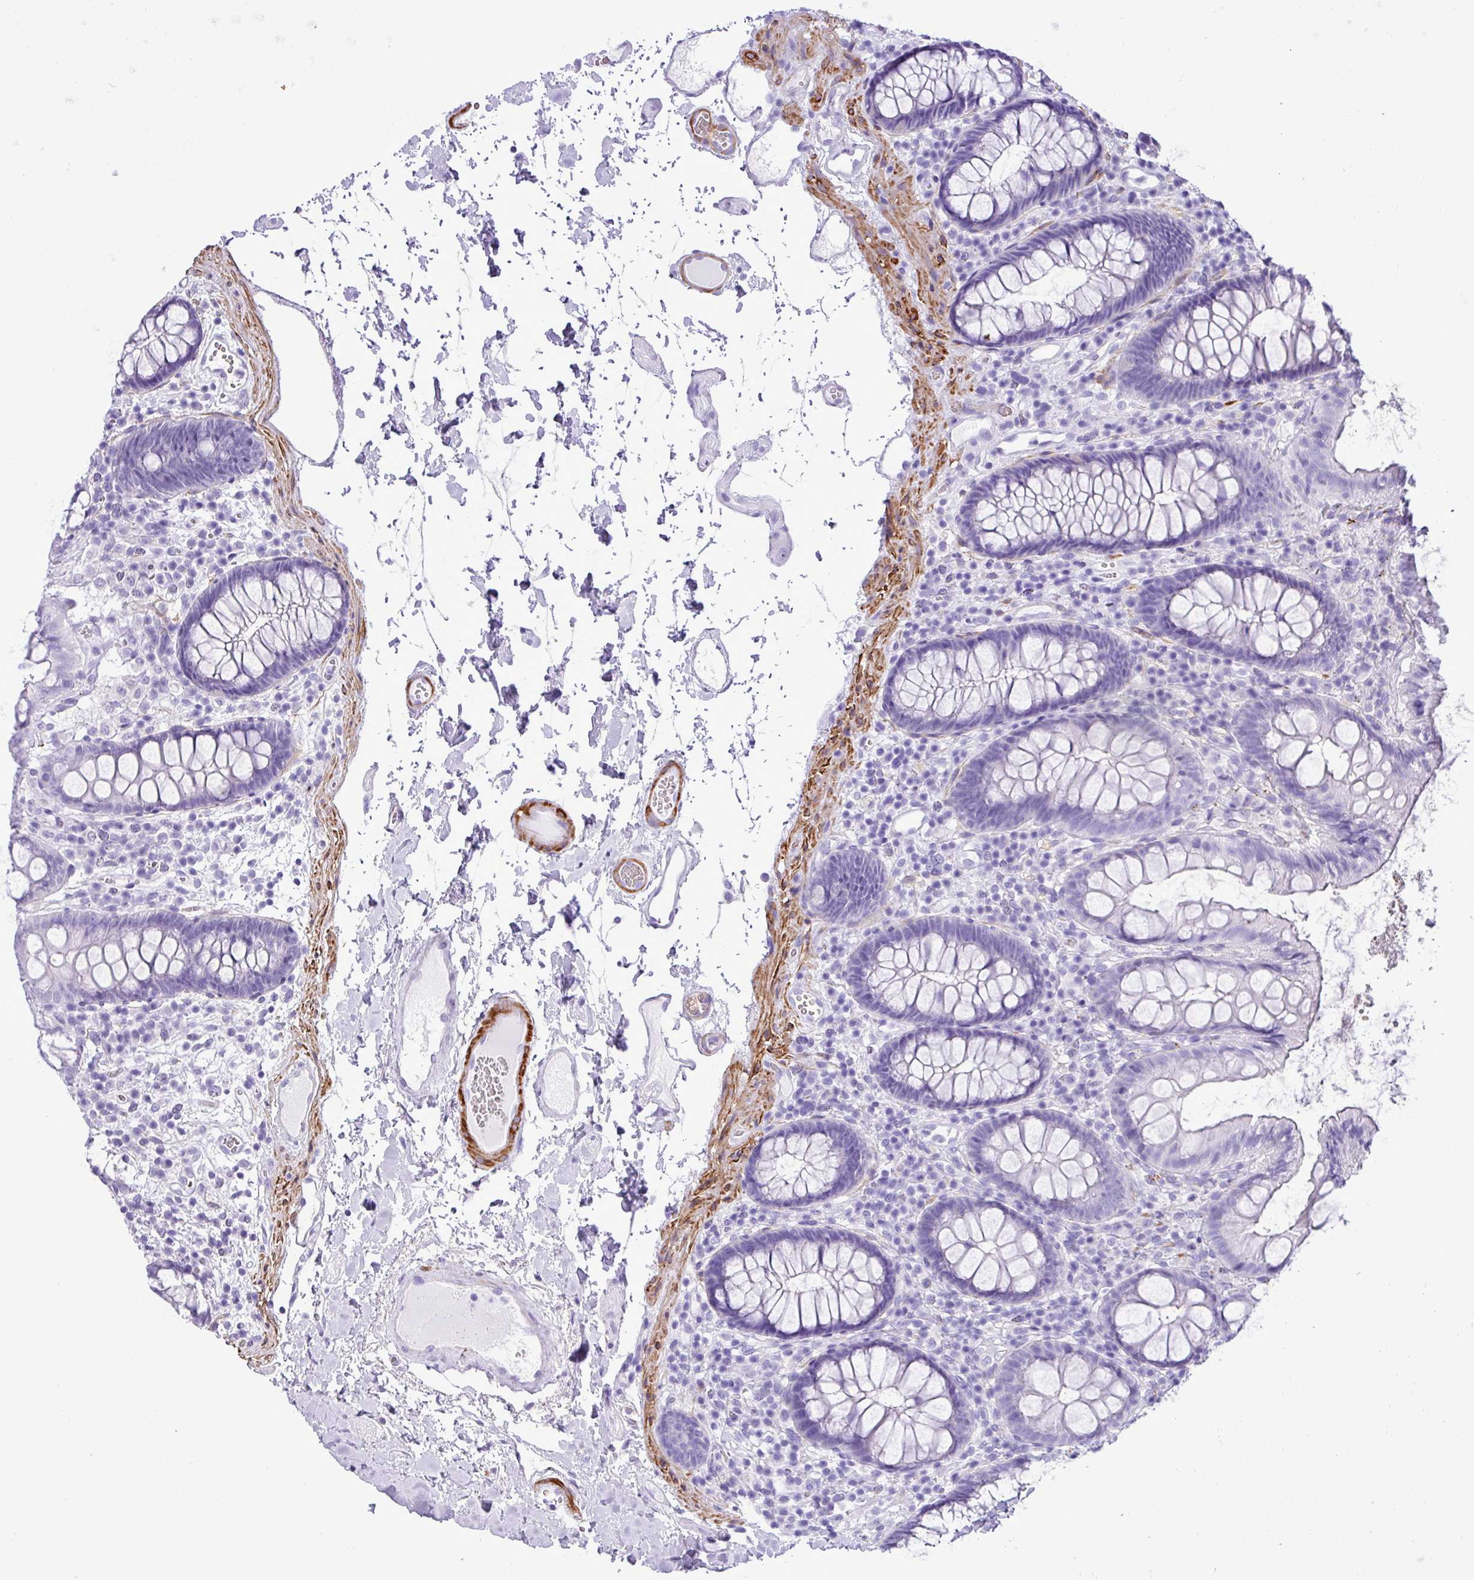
{"staining": {"intensity": "negative", "quantity": "none", "location": "none"}, "tissue": "colon", "cell_type": "Endothelial cells", "image_type": "normal", "snomed": [{"axis": "morphology", "description": "Normal tissue, NOS"}, {"axis": "topography", "description": "Colon"}], "caption": "This is an immunohistochemistry histopathology image of unremarkable colon. There is no expression in endothelial cells.", "gene": "ZSCAN5A", "patient": {"sex": "male", "age": 84}}